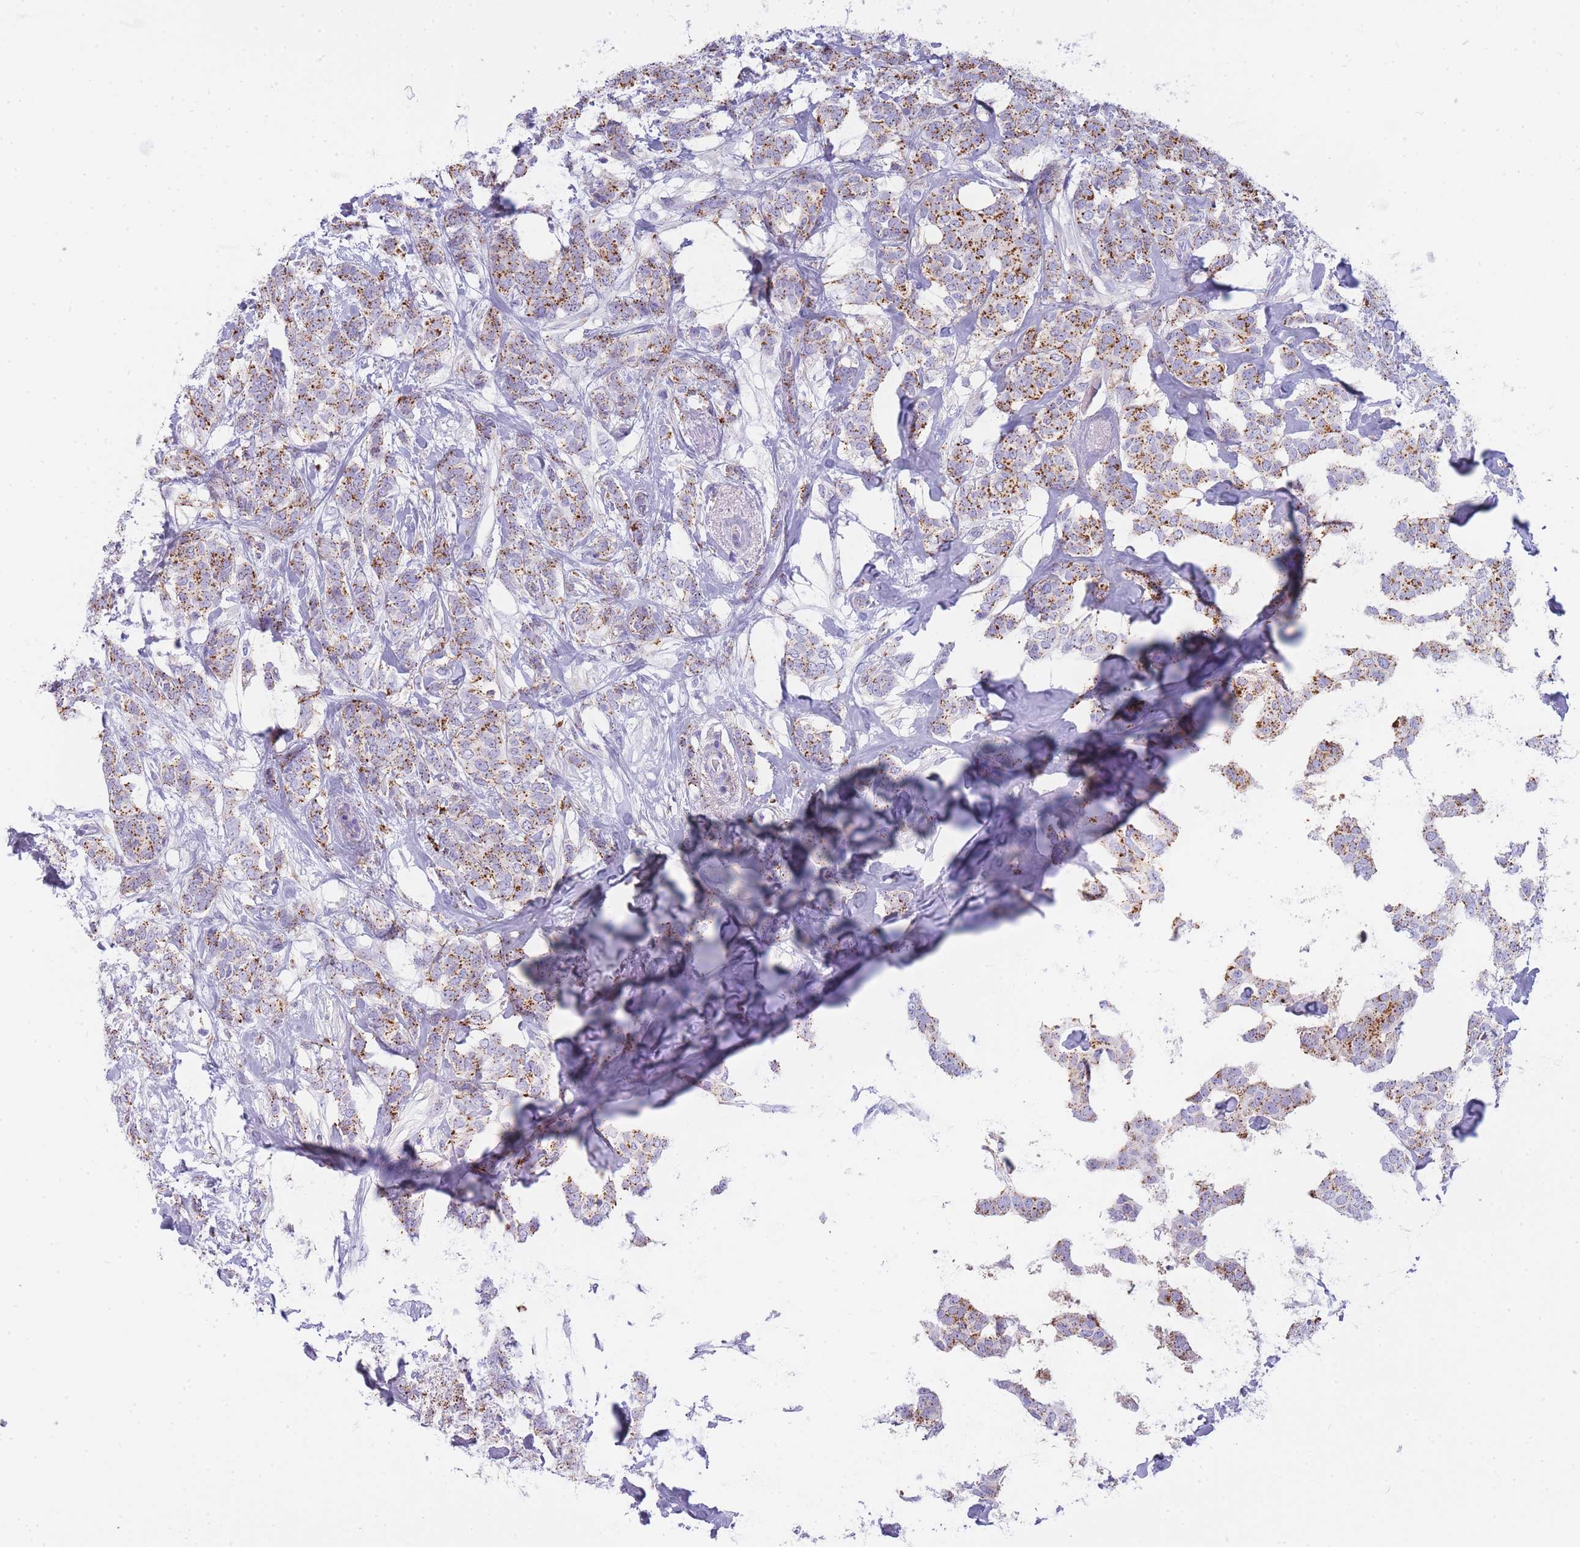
{"staining": {"intensity": "moderate", "quantity": ">75%", "location": "cytoplasmic/membranous"}, "tissue": "breast cancer", "cell_type": "Tumor cells", "image_type": "cancer", "snomed": [{"axis": "morphology", "description": "Duct carcinoma"}, {"axis": "topography", "description": "Breast"}], "caption": "Immunohistochemistry (IHC) (DAB (3,3'-diaminobenzidine)) staining of human breast cancer (infiltrating ductal carcinoma) exhibits moderate cytoplasmic/membranous protein positivity in approximately >75% of tumor cells.", "gene": "GAA", "patient": {"sex": "female", "age": 72}}